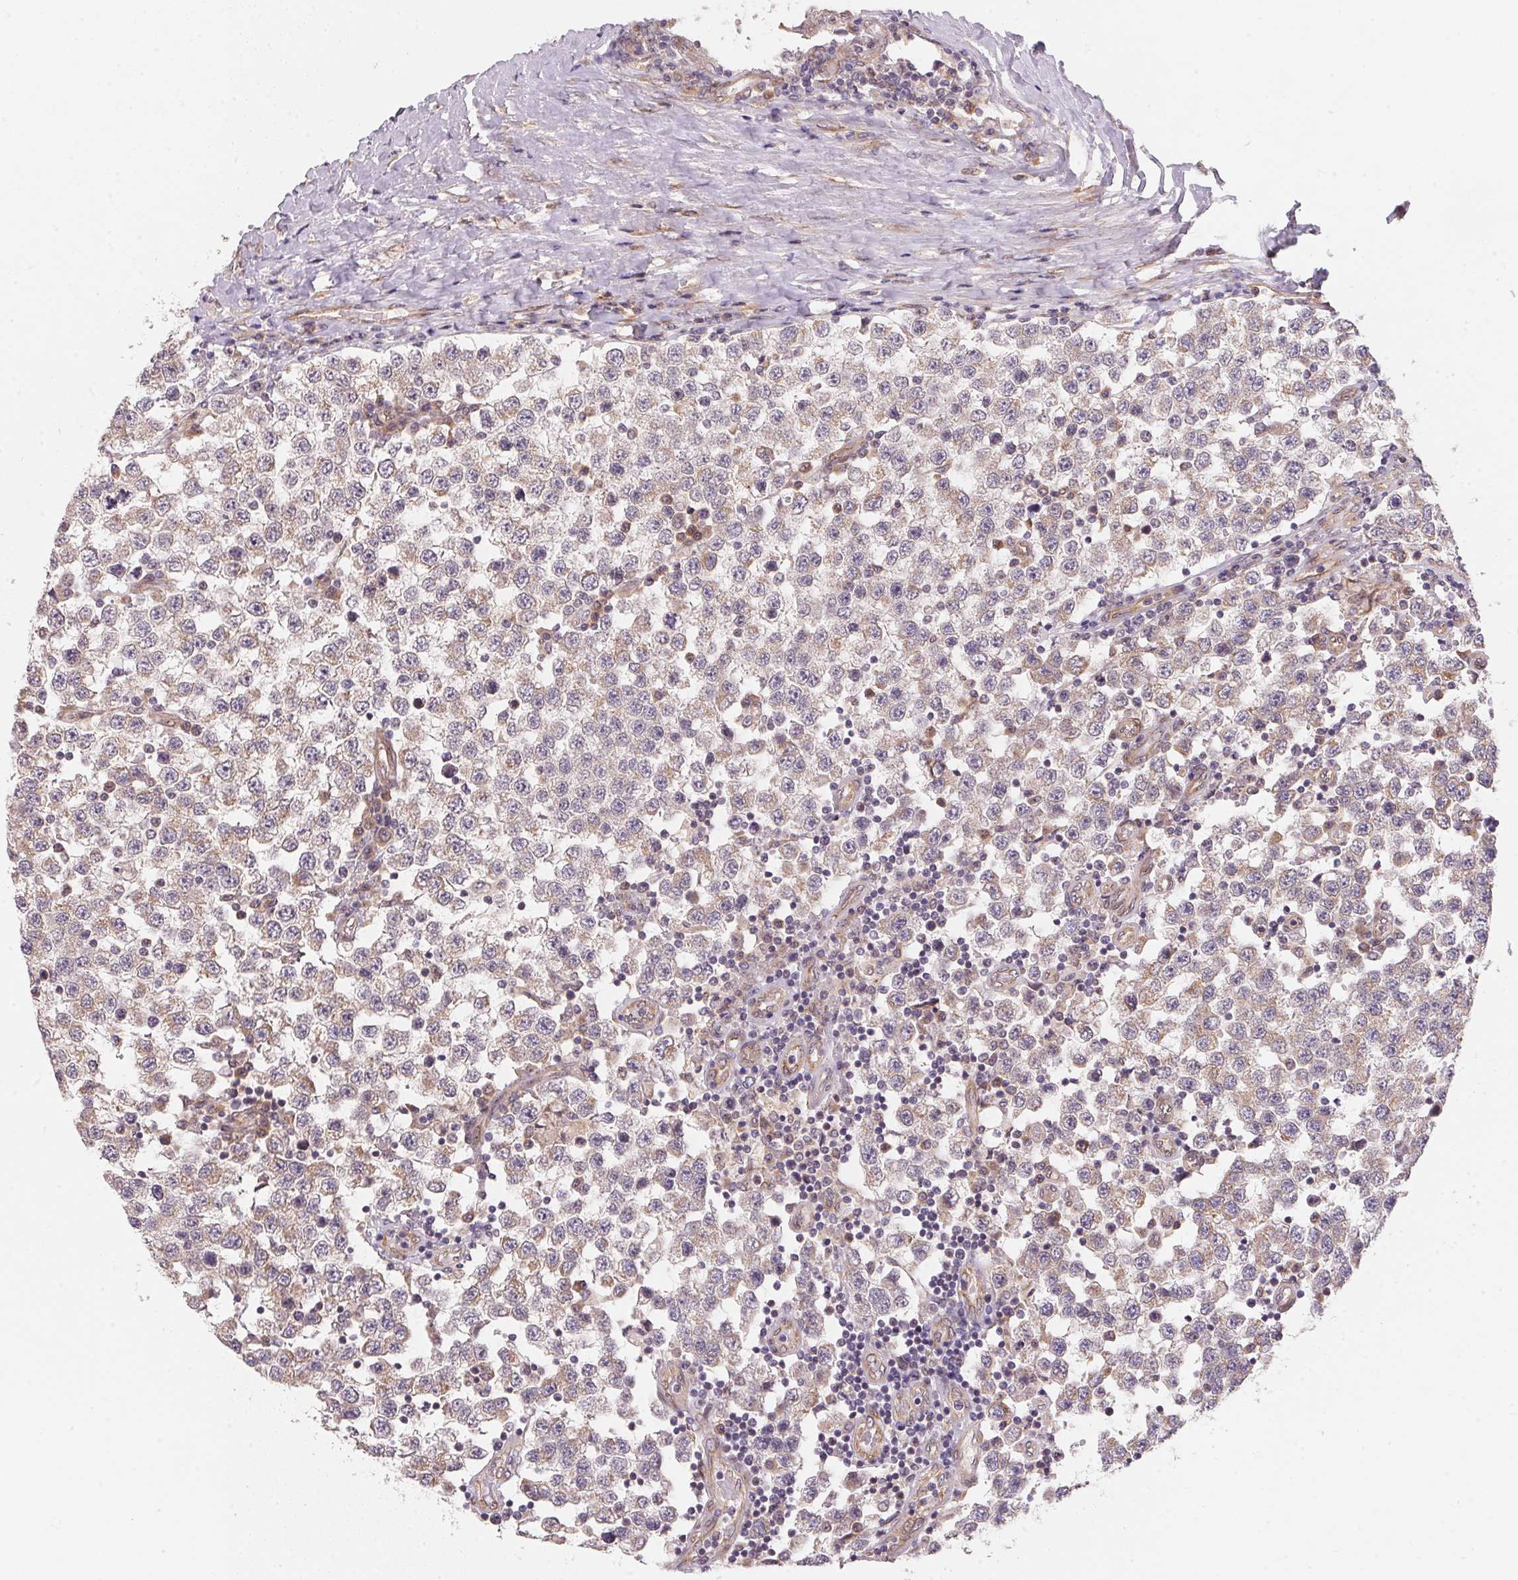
{"staining": {"intensity": "weak", "quantity": "<25%", "location": "cytoplasmic/membranous"}, "tissue": "testis cancer", "cell_type": "Tumor cells", "image_type": "cancer", "snomed": [{"axis": "morphology", "description": "Seminoma, NOS"}, {"axis": "topography", "description": "Testis"}], "caption": "Testis cancer stained for a protein using immunohistochemistry shows no positivity tumor cells.", "gene": "EI24", "patient": {"sex": "male", "age": 34}}